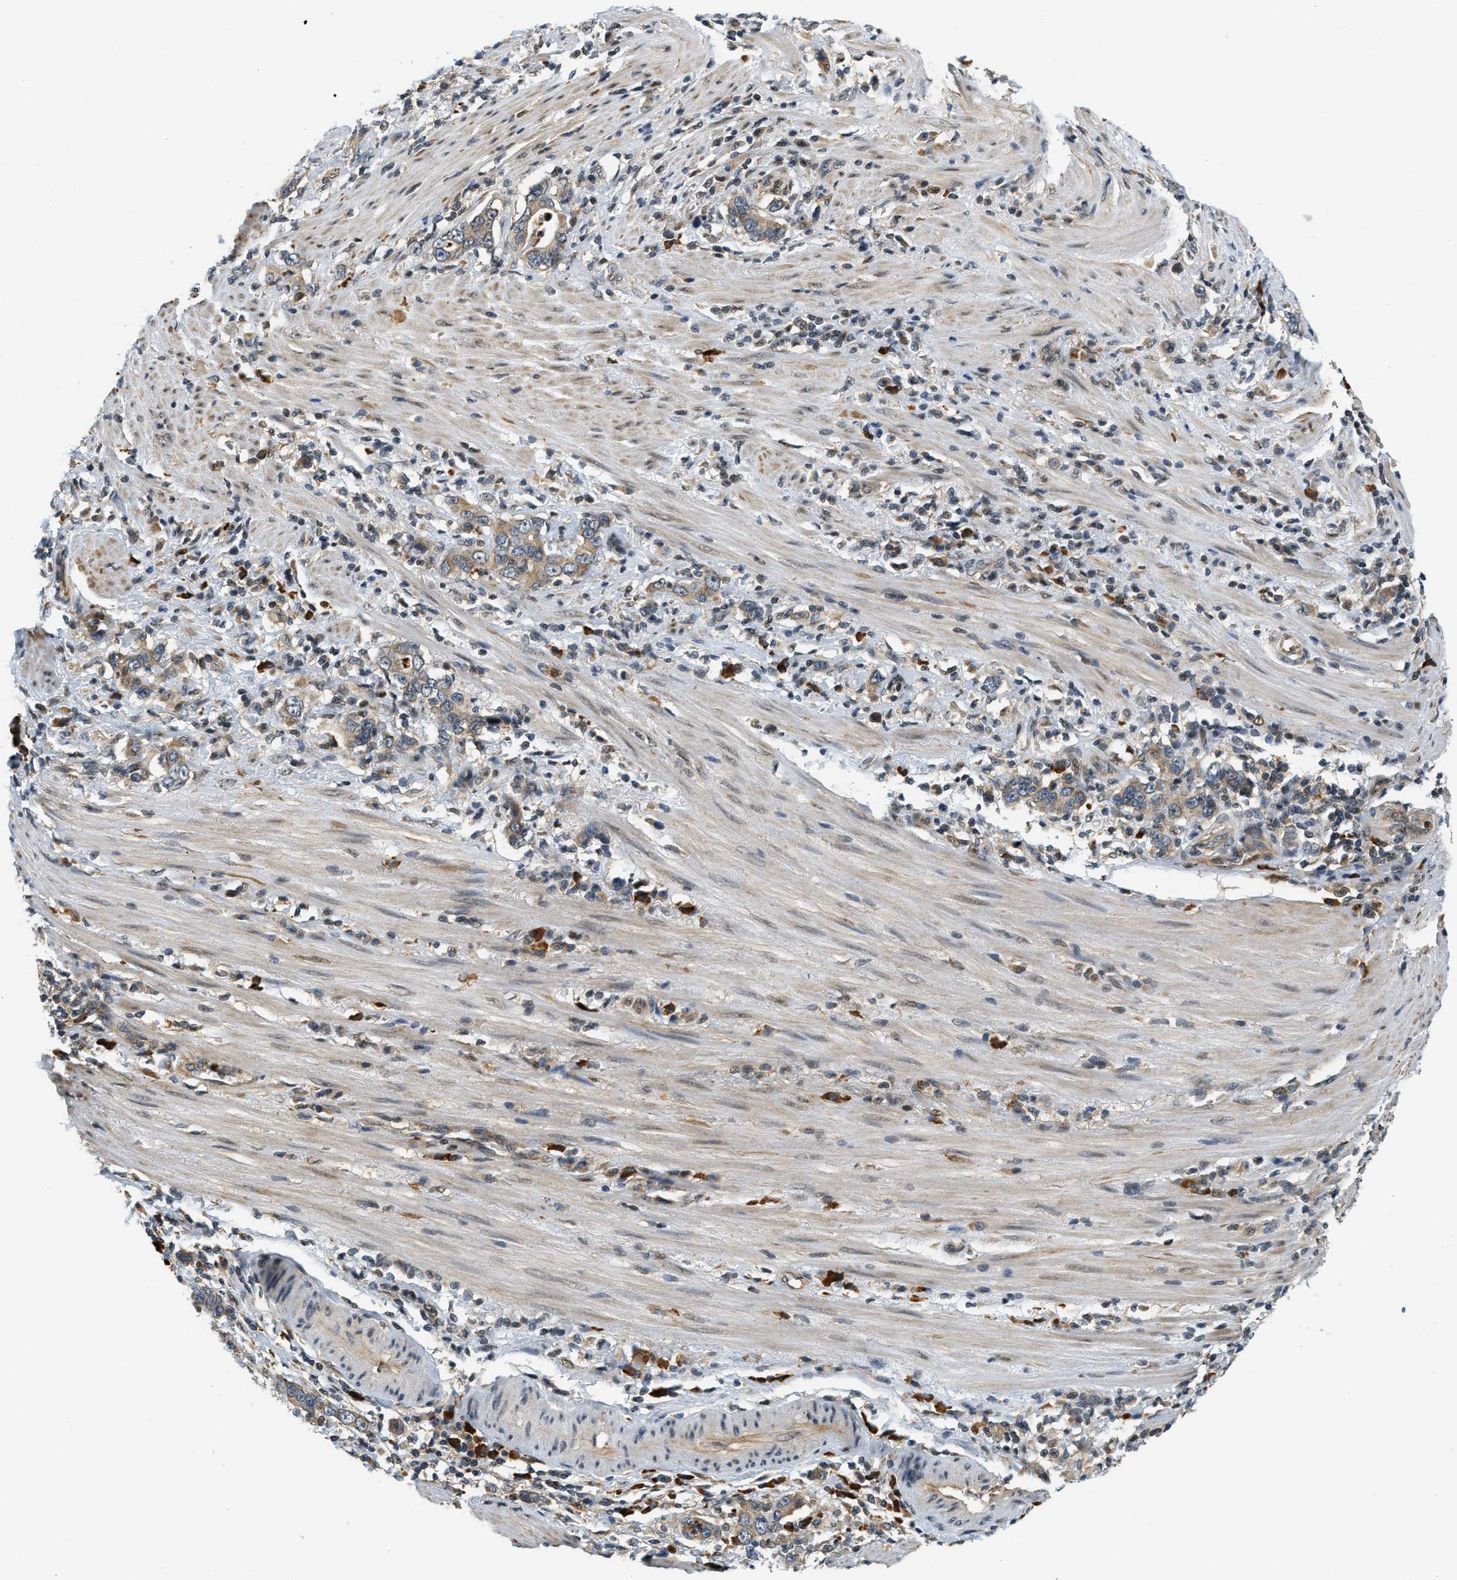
{"staining": {"intensity": "weak", "quantity": "25%-75%", "location": "cytoplasmic/membranous"}, "tissue": "stomach cancer", "cell_type": "Tumor cells", "image_type": "cancer", "snomed": [{"axis": "morphology", "description": "Adenocarcinoma, NOS"}, {"axis": "topography", "description": "Stomach, lower"}], "caption": "Stomach adenocarcinoma stained for a protein displays weak cytoplasmic/membranous positivity in tumor cells.", "gene": "KMT2A", "patient": {"sex": "female", "age": 72}}